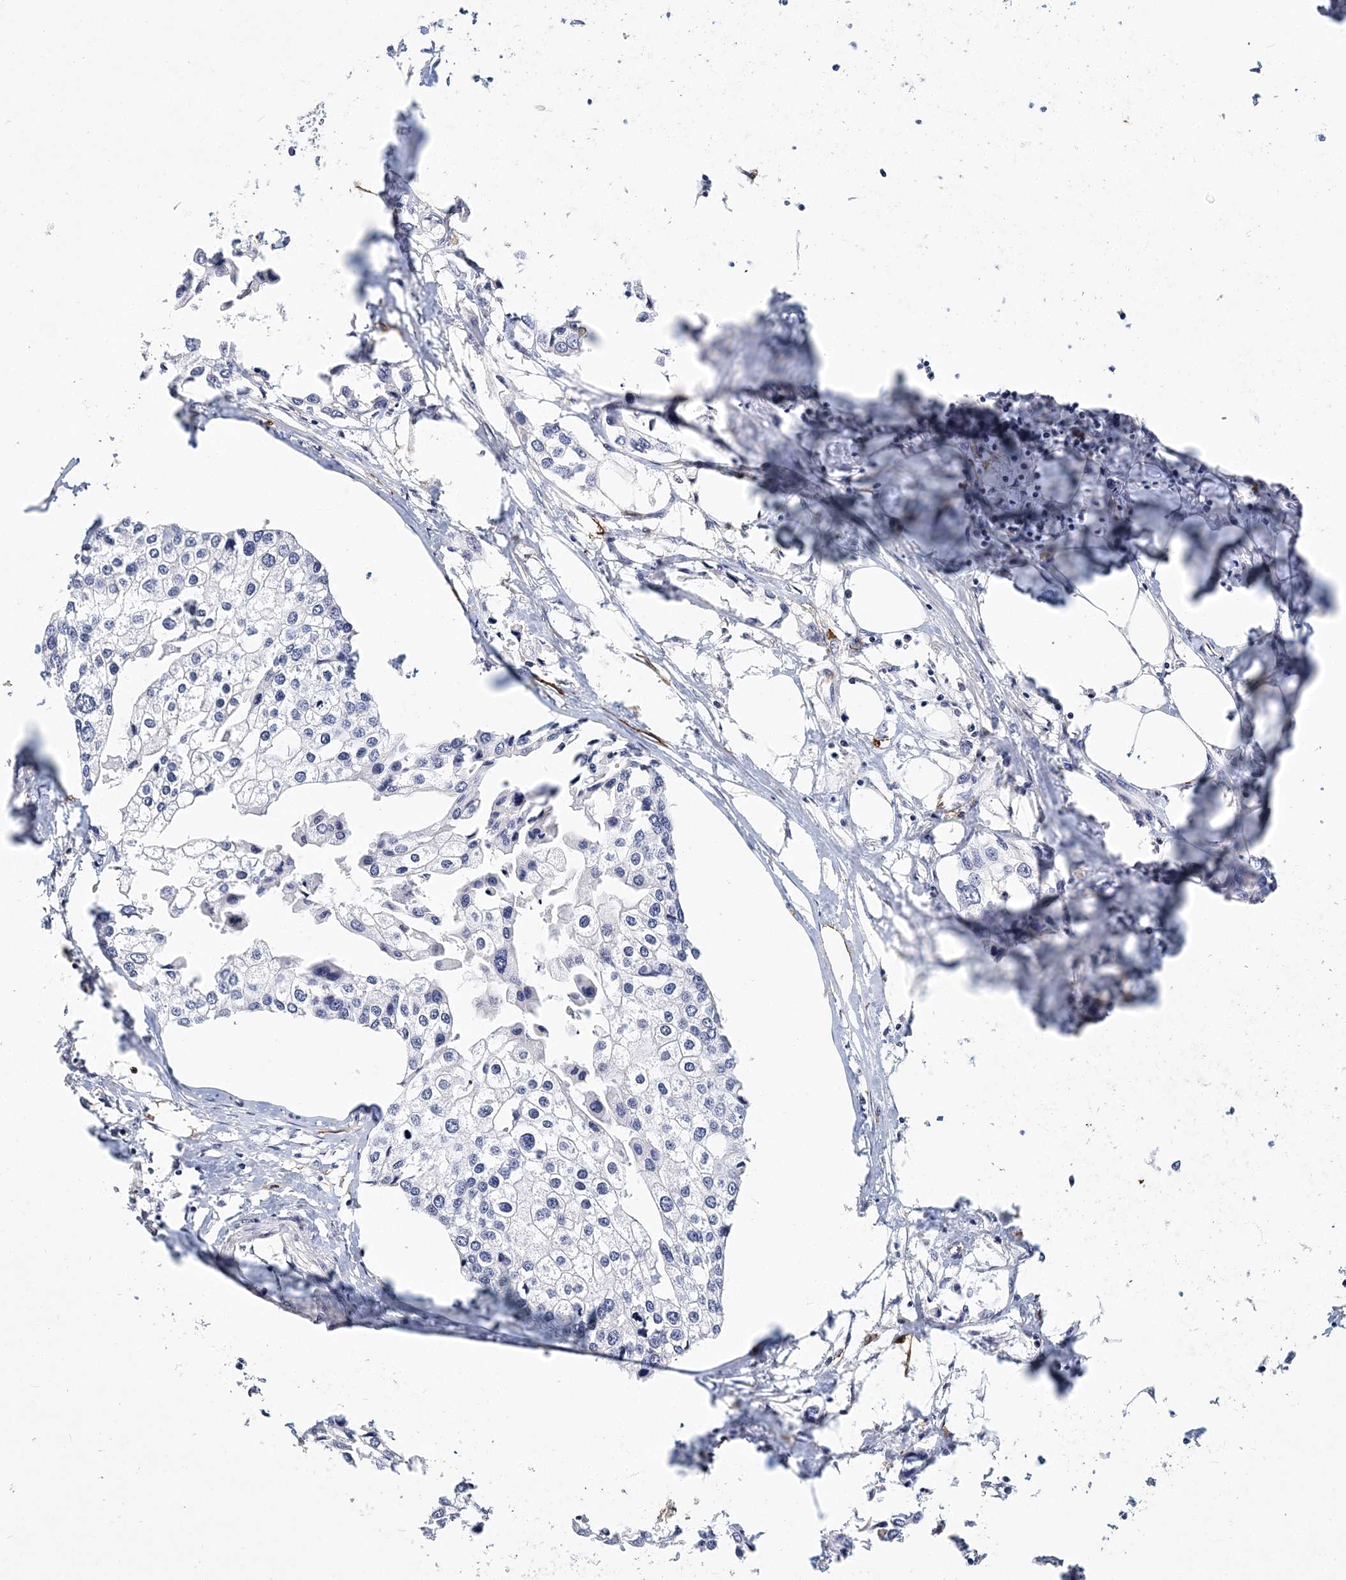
{"staining": {"intensity": "negative", "quantity": "none", "location": "none"}, "tissue": "urothelial cancer", "cell_type": "Tumor cells", "image_type": "cancer", "snomed": [{"axis": "morphology", "description": "Urothelial carcinoma, High grade"}, {"axis": "topography", "description": "Urinary bladder"}], "caption": "This histopathology image is of urothelial cancer stained with immunohistochemistry (IHC) to label a protein in brown with the nuclei are counter-stained blue. There is no staining in tumor cells.", "gene": "ITGA2B", "patient": {"sex": "male", "age": 64}}